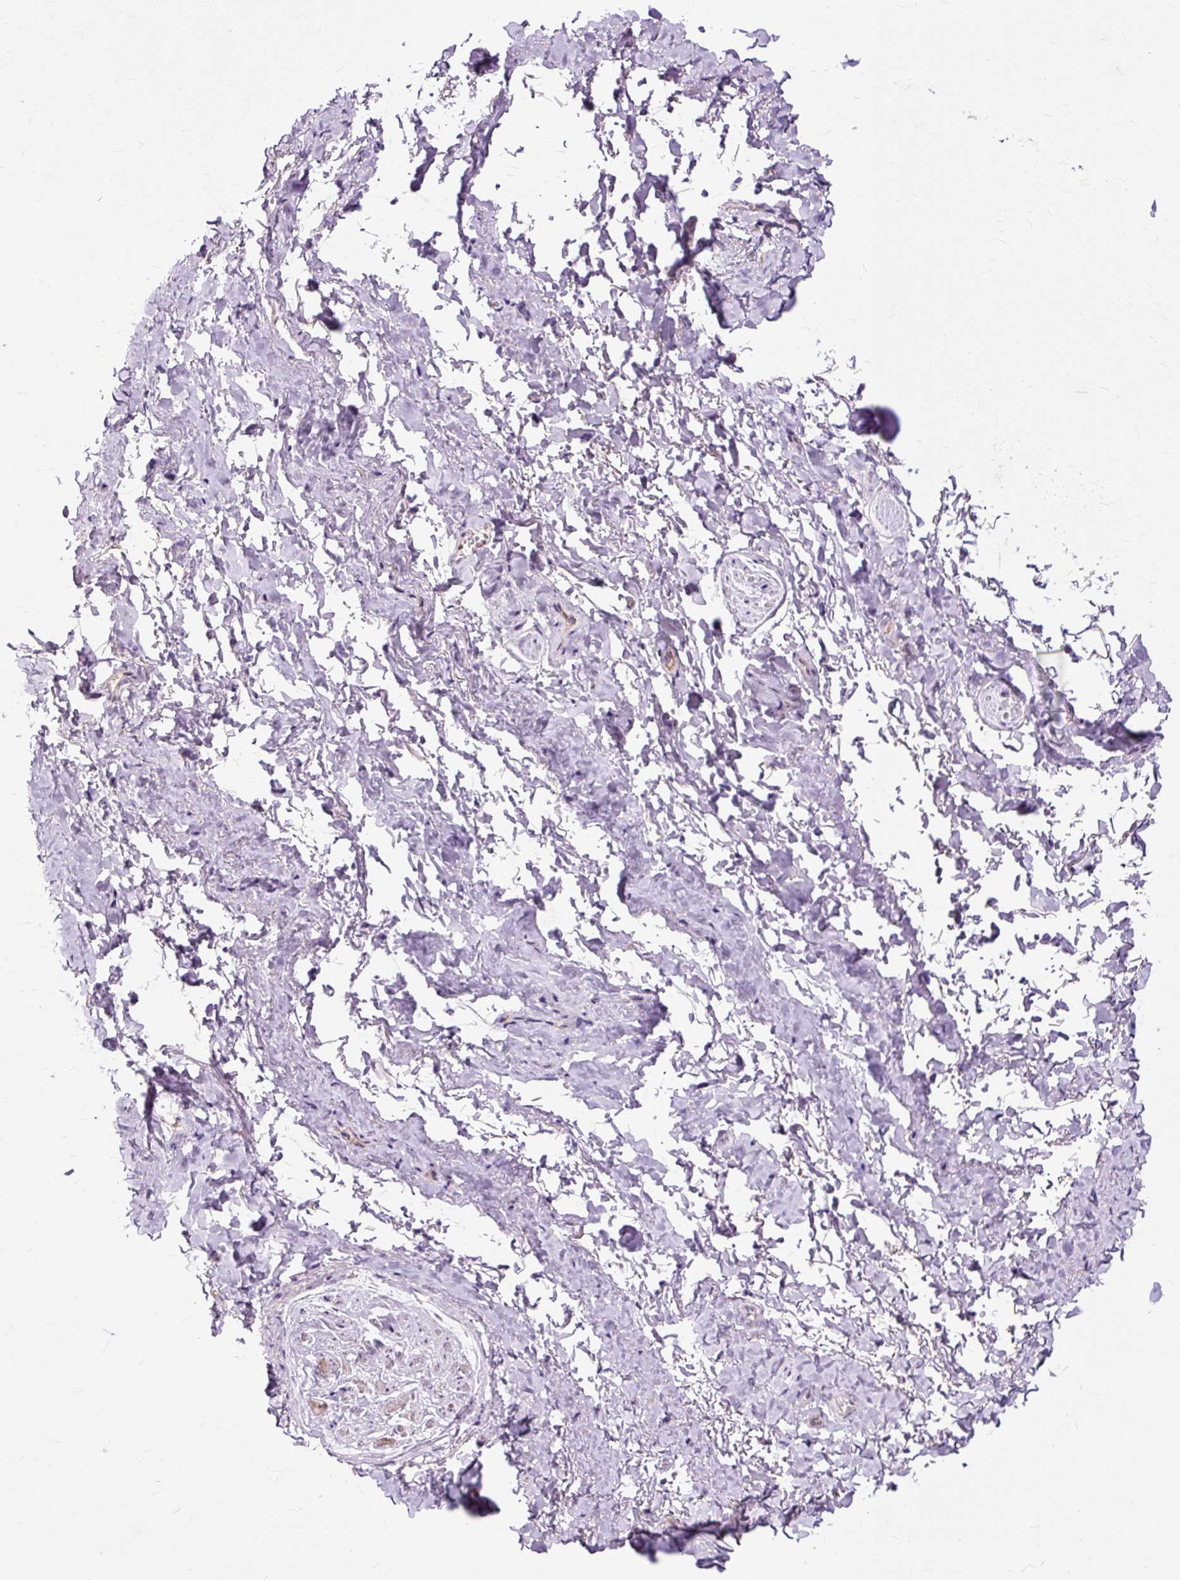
{"staining": {"intensity": "negative", "quantity": "none", "location": "none"}, "tissue": "adipose tissue", "cell_type": "Adipocytes", "image_type": "normal", "snomed": [{"axis": "morphology", "description": "Normal tissue, NOS"}, {"axis": "topography", "description": "Vulva"}, {"axis": "topography", "description": "Vagina"}, {"axis": "topography", "description": "Peripheral nerve tissue"}], "caption": "The photomicrograph reveals no significant positivity in adipocytes of adipose tissue. (DAB immunohistochemistry, high magnification).", "gene": "PDZD2", "patient": {"sex": "female", "age": 66}}